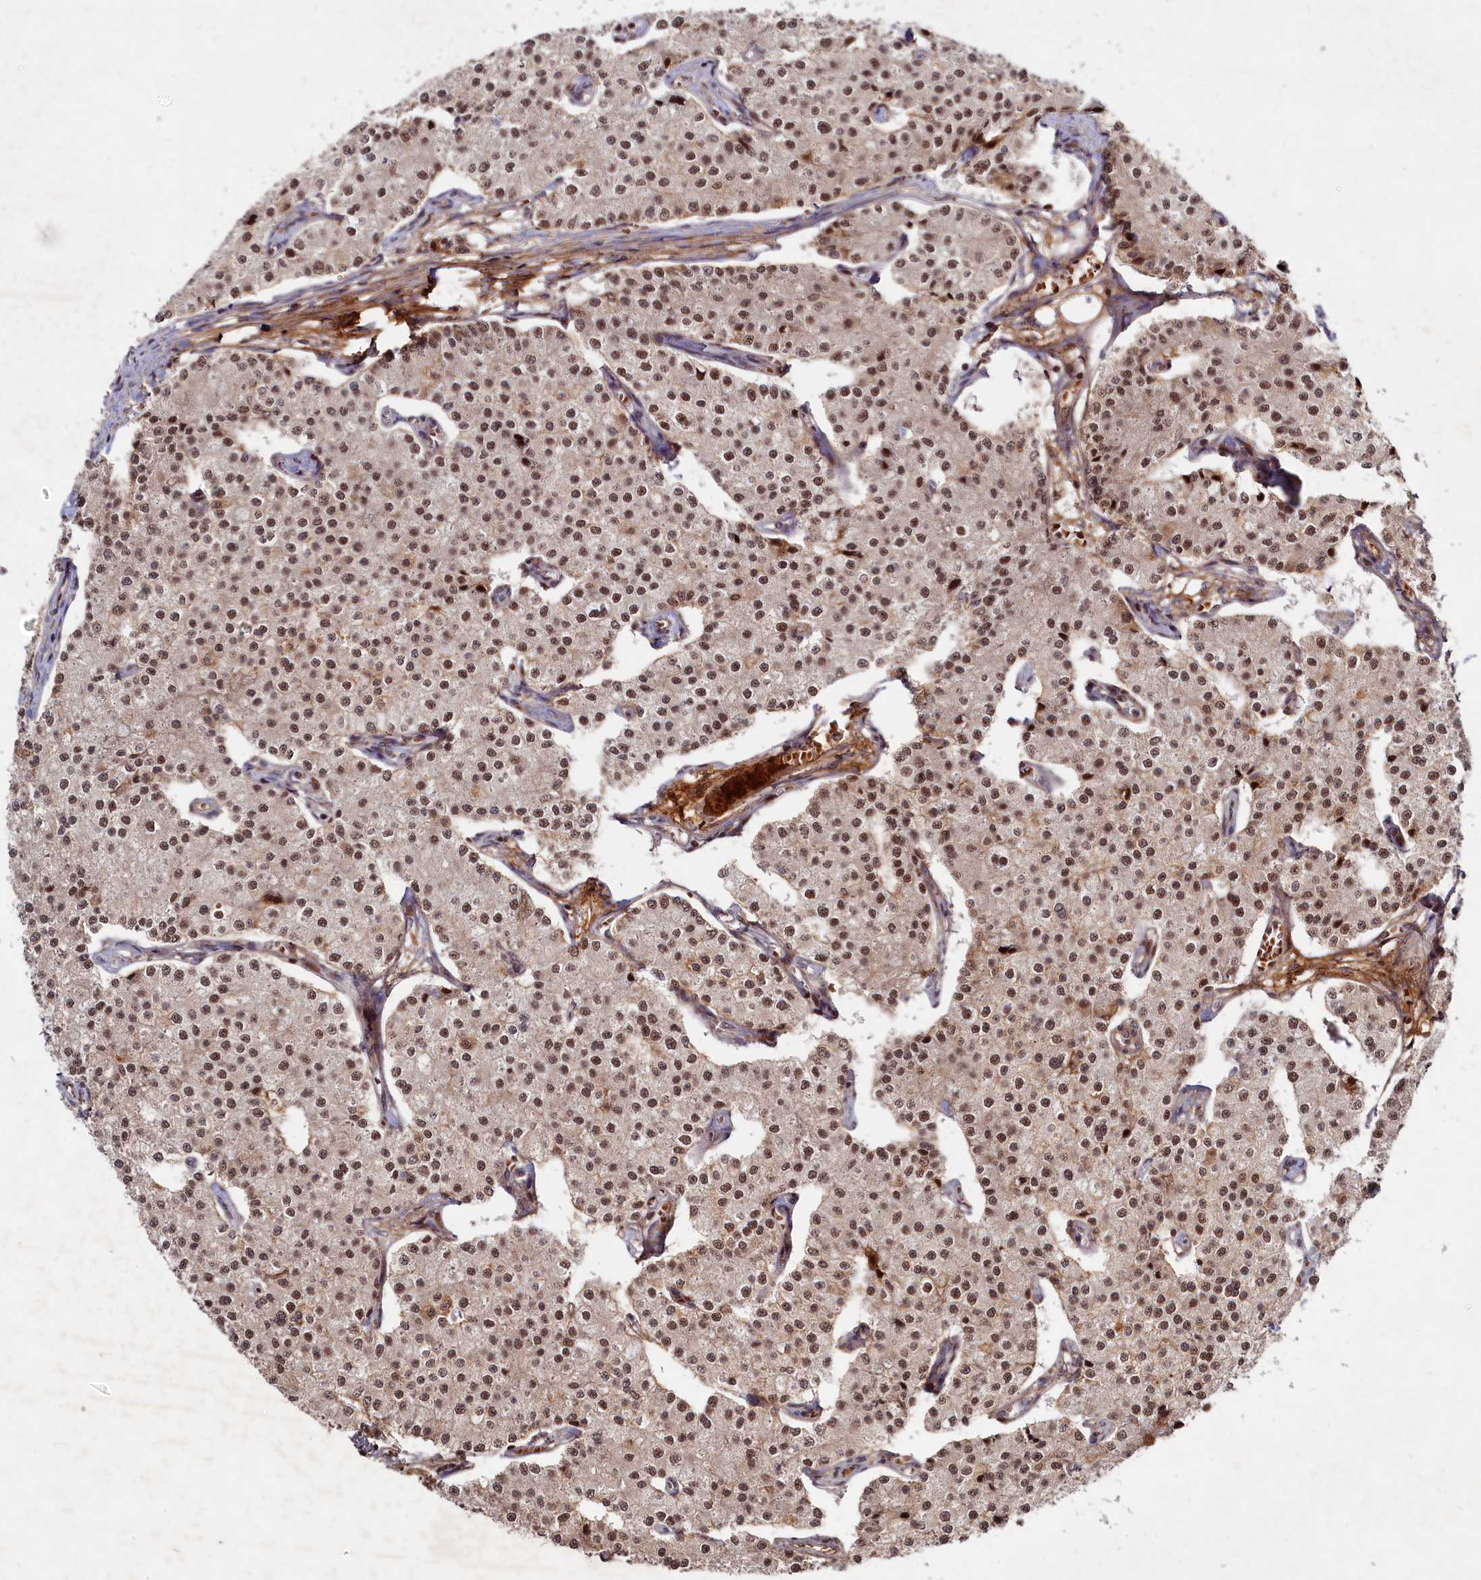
{"staining": {"intensity": "moderate", "quantity": ">75%", "location": "nuclear"}, "tissue": "carcinoid", "cell_type": "Tumor cells", "image_type": "cancer", "snomed": [{"axis": "morphology", "description": "Carcinoid, malignant, NOS"}, {"axis": "topography", "description": "Colon"}], "caption": "Tumor cells exhibit medium levels of moderate nuclear positivity in approximately >75% of cells in carcinoid.", "gene": "TRAPPC4", "patient": {"sex": "female", "age": 52}}